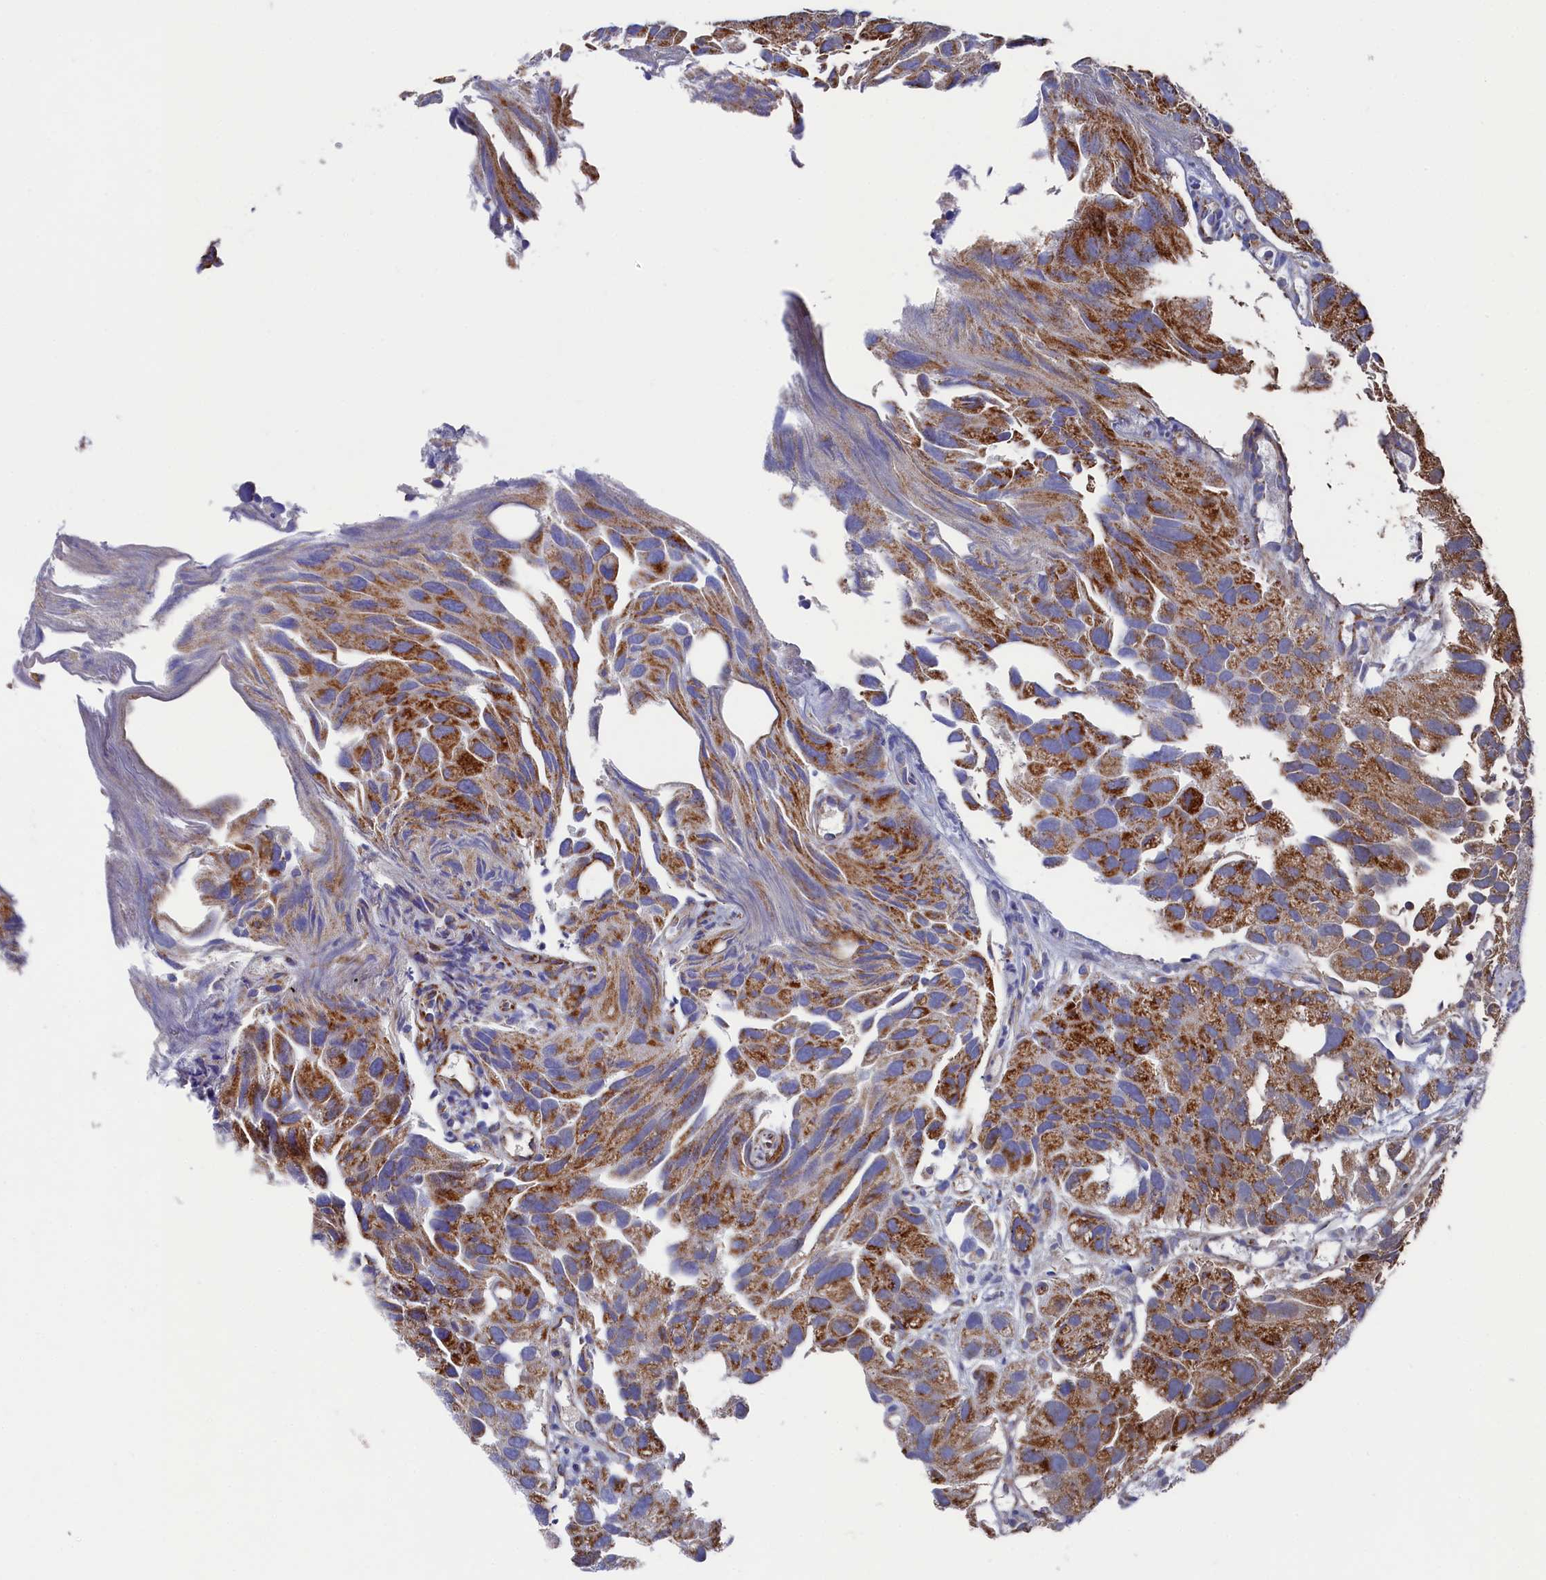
{"staining": {"intensity": "moderate", "quantity": ">75%", "location": "cytoplasmic/membranous"}, "tissue": "urothelial cancer", "cell_type": "Tumor cells", "image_type": "cancer", "snomed": [{"axis": "morphology", "description": "Urothelial carcinoma, High grade"}, {"axis": "topography", "description": "Urinary bladder"}], "caption": "This is an image of immunohistochemistry staining of high-grade urothelial carcinoma, which shows moderate staining in the cytoplasmic/membranous of tumor cells.", "gene": "MMAB", "patient": {"sex": "female", "age": 75}}